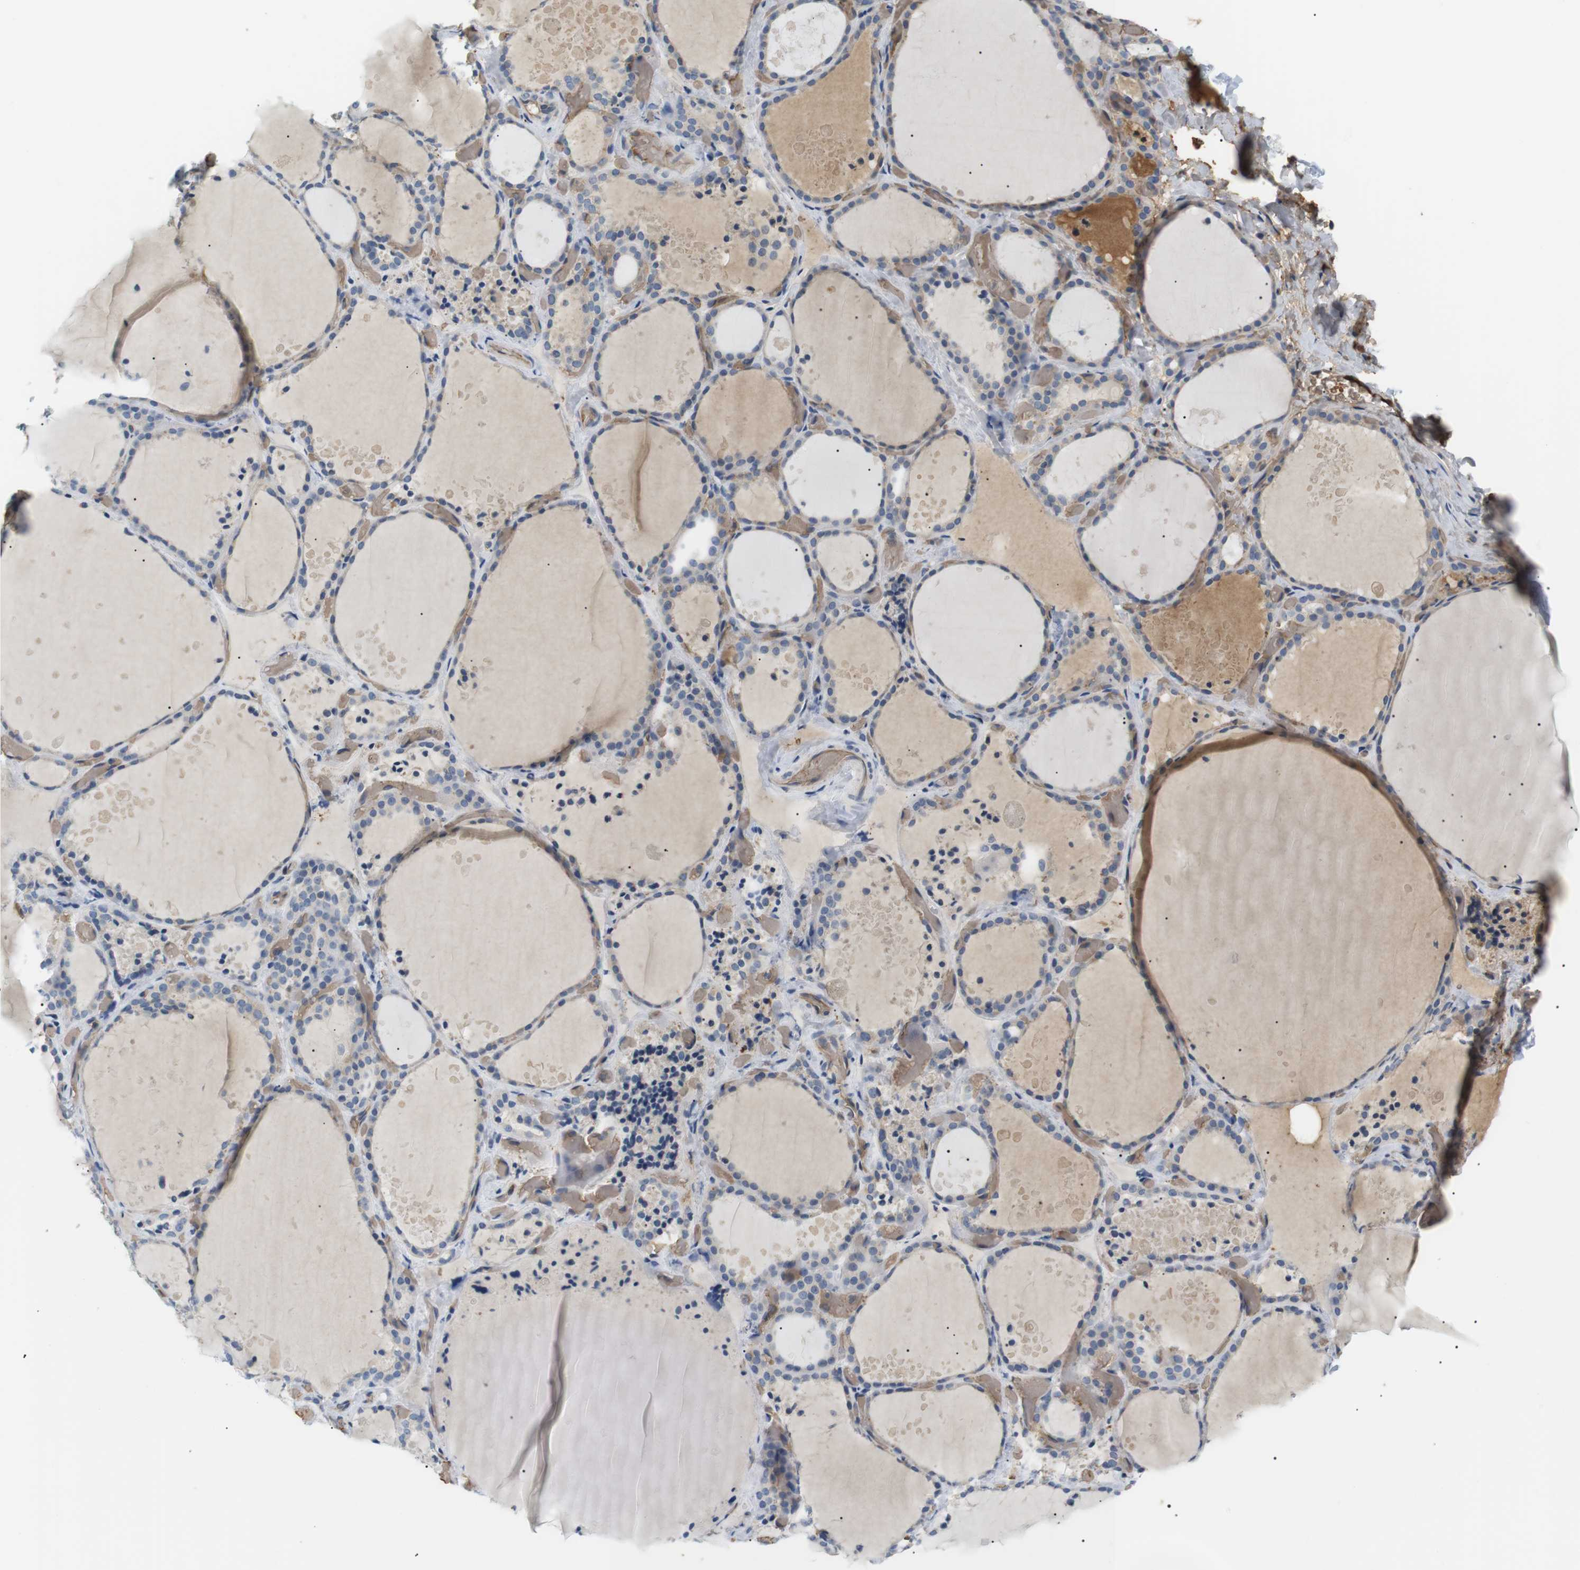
{"staining": {"intensity": "weak", "quantity": "25%-75%", "location": "cytoplasmic/membranous"}, "tissue": "thyroid gland", "cell_type": "Glandular cells", "image_type": "normal", "snomed": [{"axis": "morphology", "description": "Normal tissue, NOS"}, {"axis": "topography", "description": "Thyroid gland"}], "caption": "Weak cytoplasmic/membranous protein expression is seen in about 25%-75% of glandular cells in thyroid gland. (Stains: DAB (3,3'-diaminobenzidine) in brown, nuclei in blue, Microscopy: brightfield microscopy at high magnification).", "gene": "ADCY10", "patient": {"sex": "female", "age": 44}}